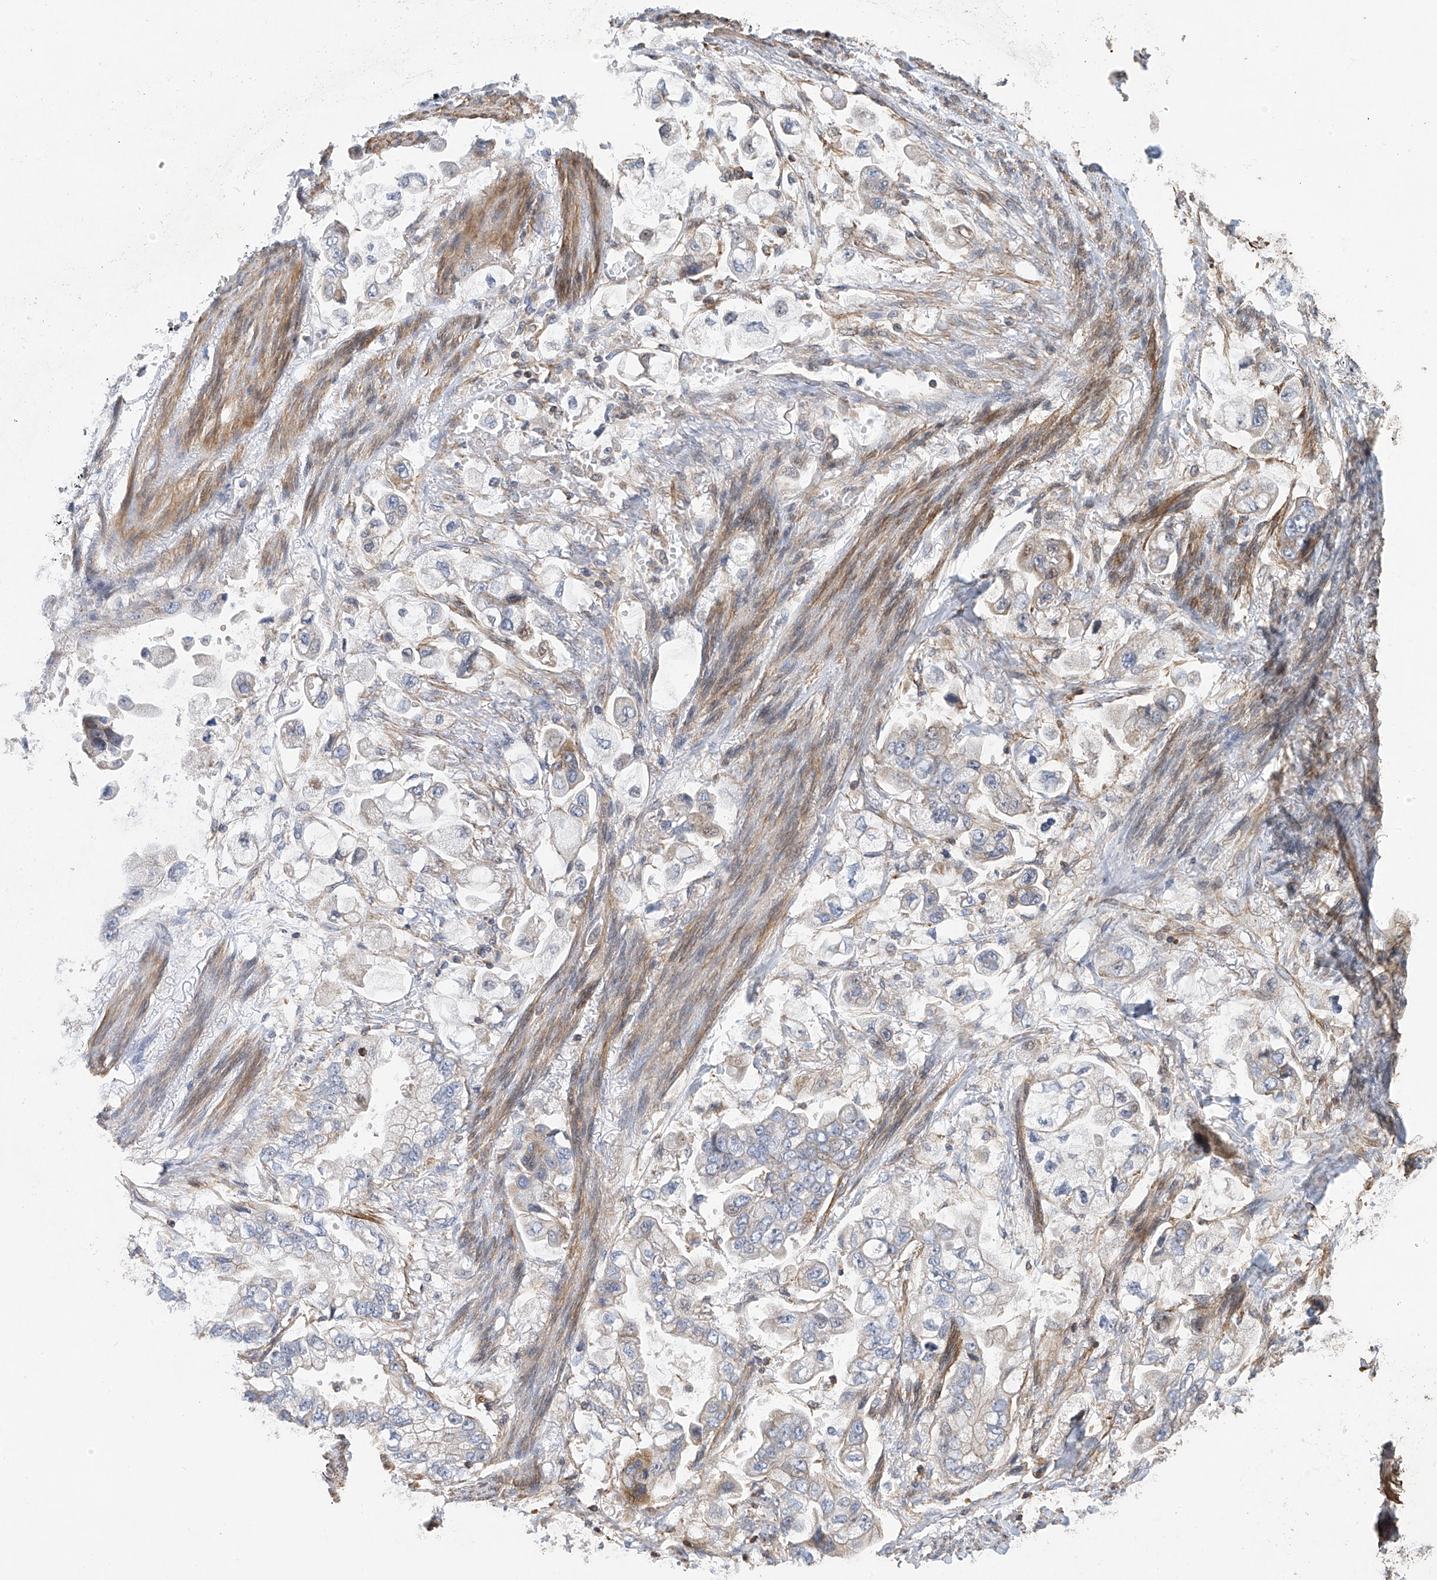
{"staining": {"intensity": "weak", "quantity": "<25%", "location": "cytoplasmic/membranous"}, "tissue": "stomach cancer", "cell_type": "Tumor cells", "image_type": "cancer", "snomed": [{"axis": "morphology", "description": "Adenocarcinoma, NOS"}, {"axis": "topography", "description": "Stomach"}], "caption": "Immunohistochemical staining of human adenocarcinoma (stomach) displays no significant expression in tumor cells.", "gene": "SLC43A3", "patient": {"sex": "male", "age": 62}}